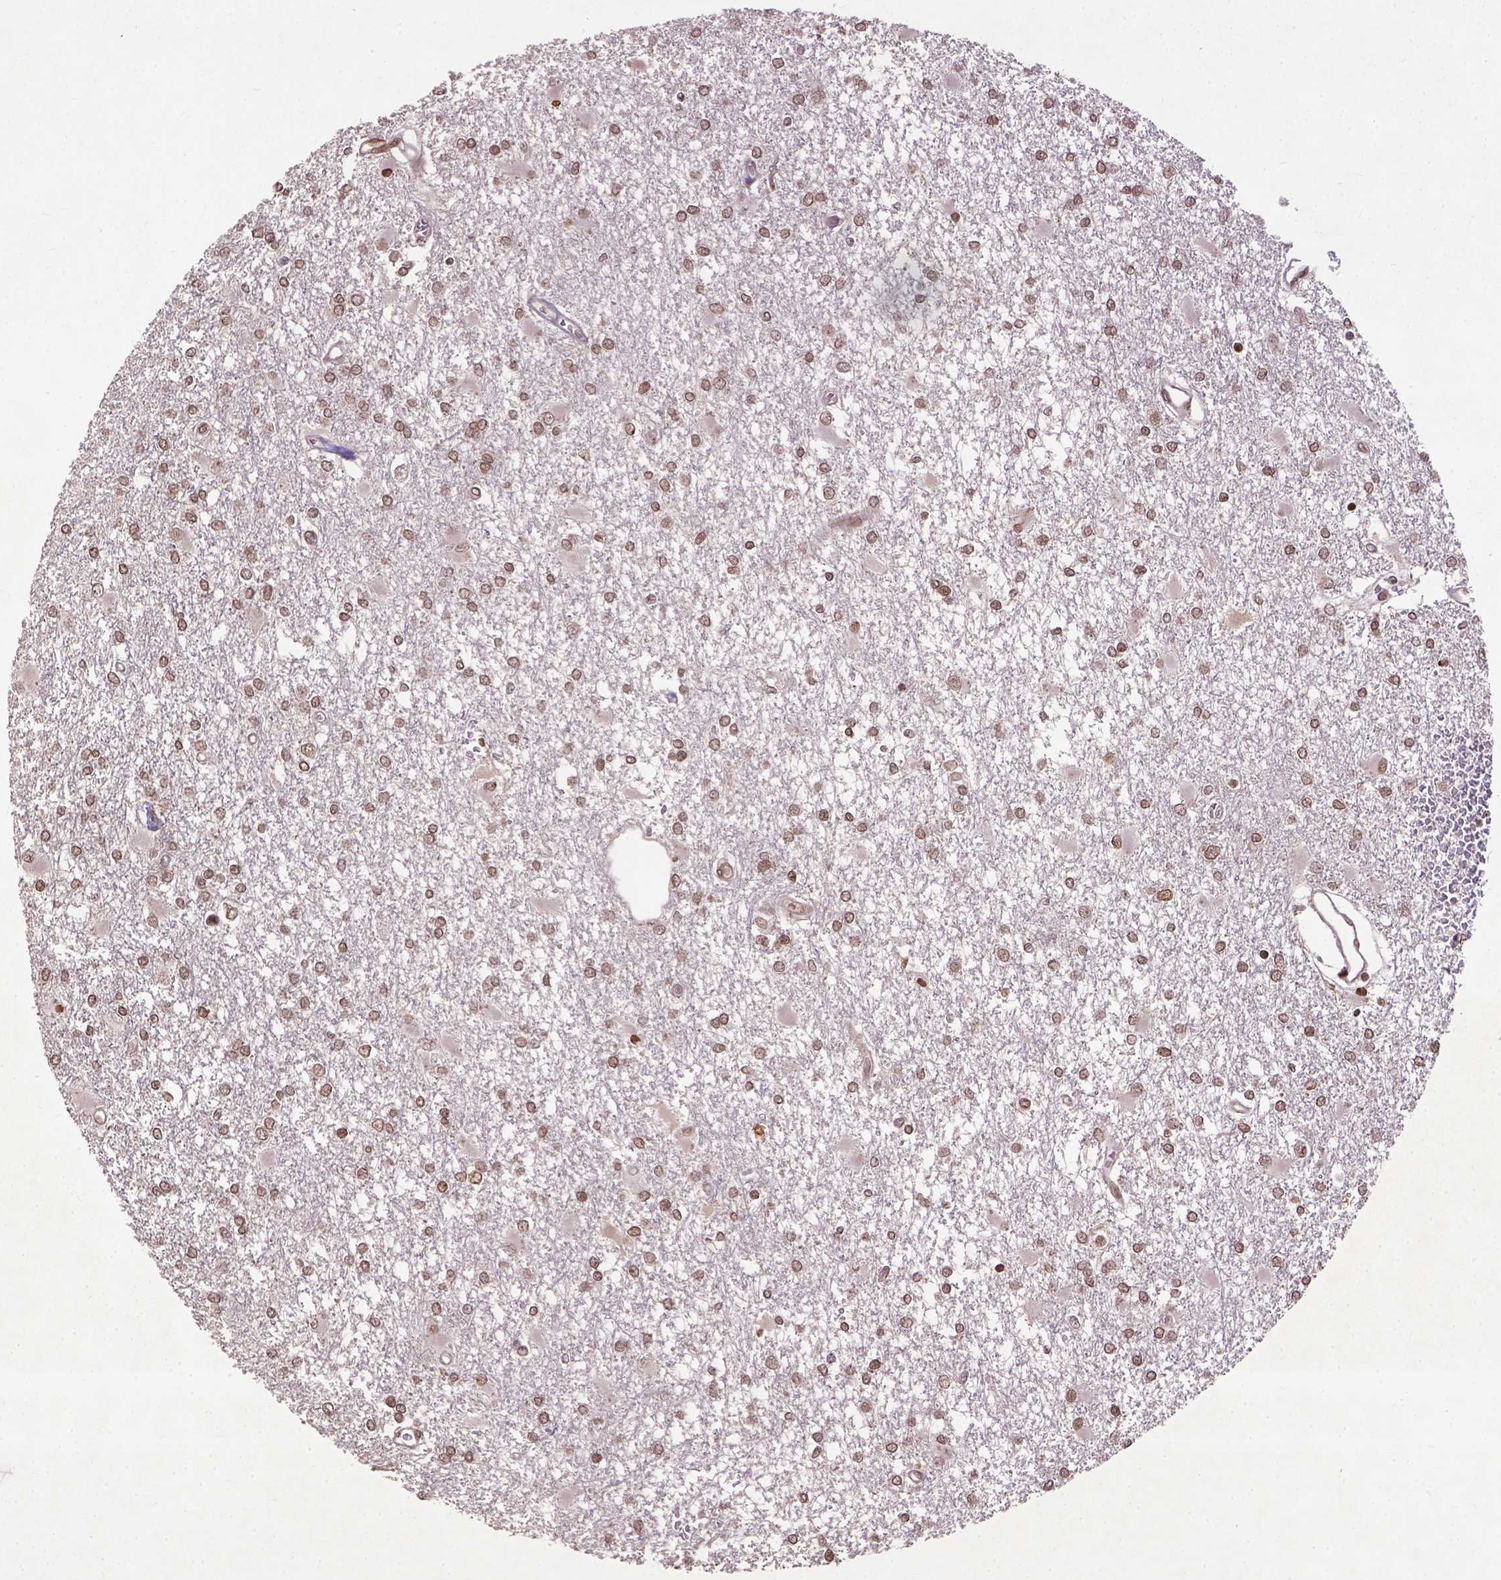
{"staining": {"intensity": "moderate", "quantity": ">75%", "location": "nuclear"}, "tissue": "glioma", "cell_type": "Tumor cells", "image_type": "cancer", "snomed": [{"axis": "morphology", "description": "Glioma, malignant, High grade"}, {"axis": "topography", "description": "Cerebral cortex"}], "caption": "IHC micrograph of high-grade glioma (malignant) stained for a protein (brown), which shows medium levels of moderate nuclear staining in approximately >75% of tumor cells.", "gene": "BANF1", "patient": {"sex": "male", "age": 79}}